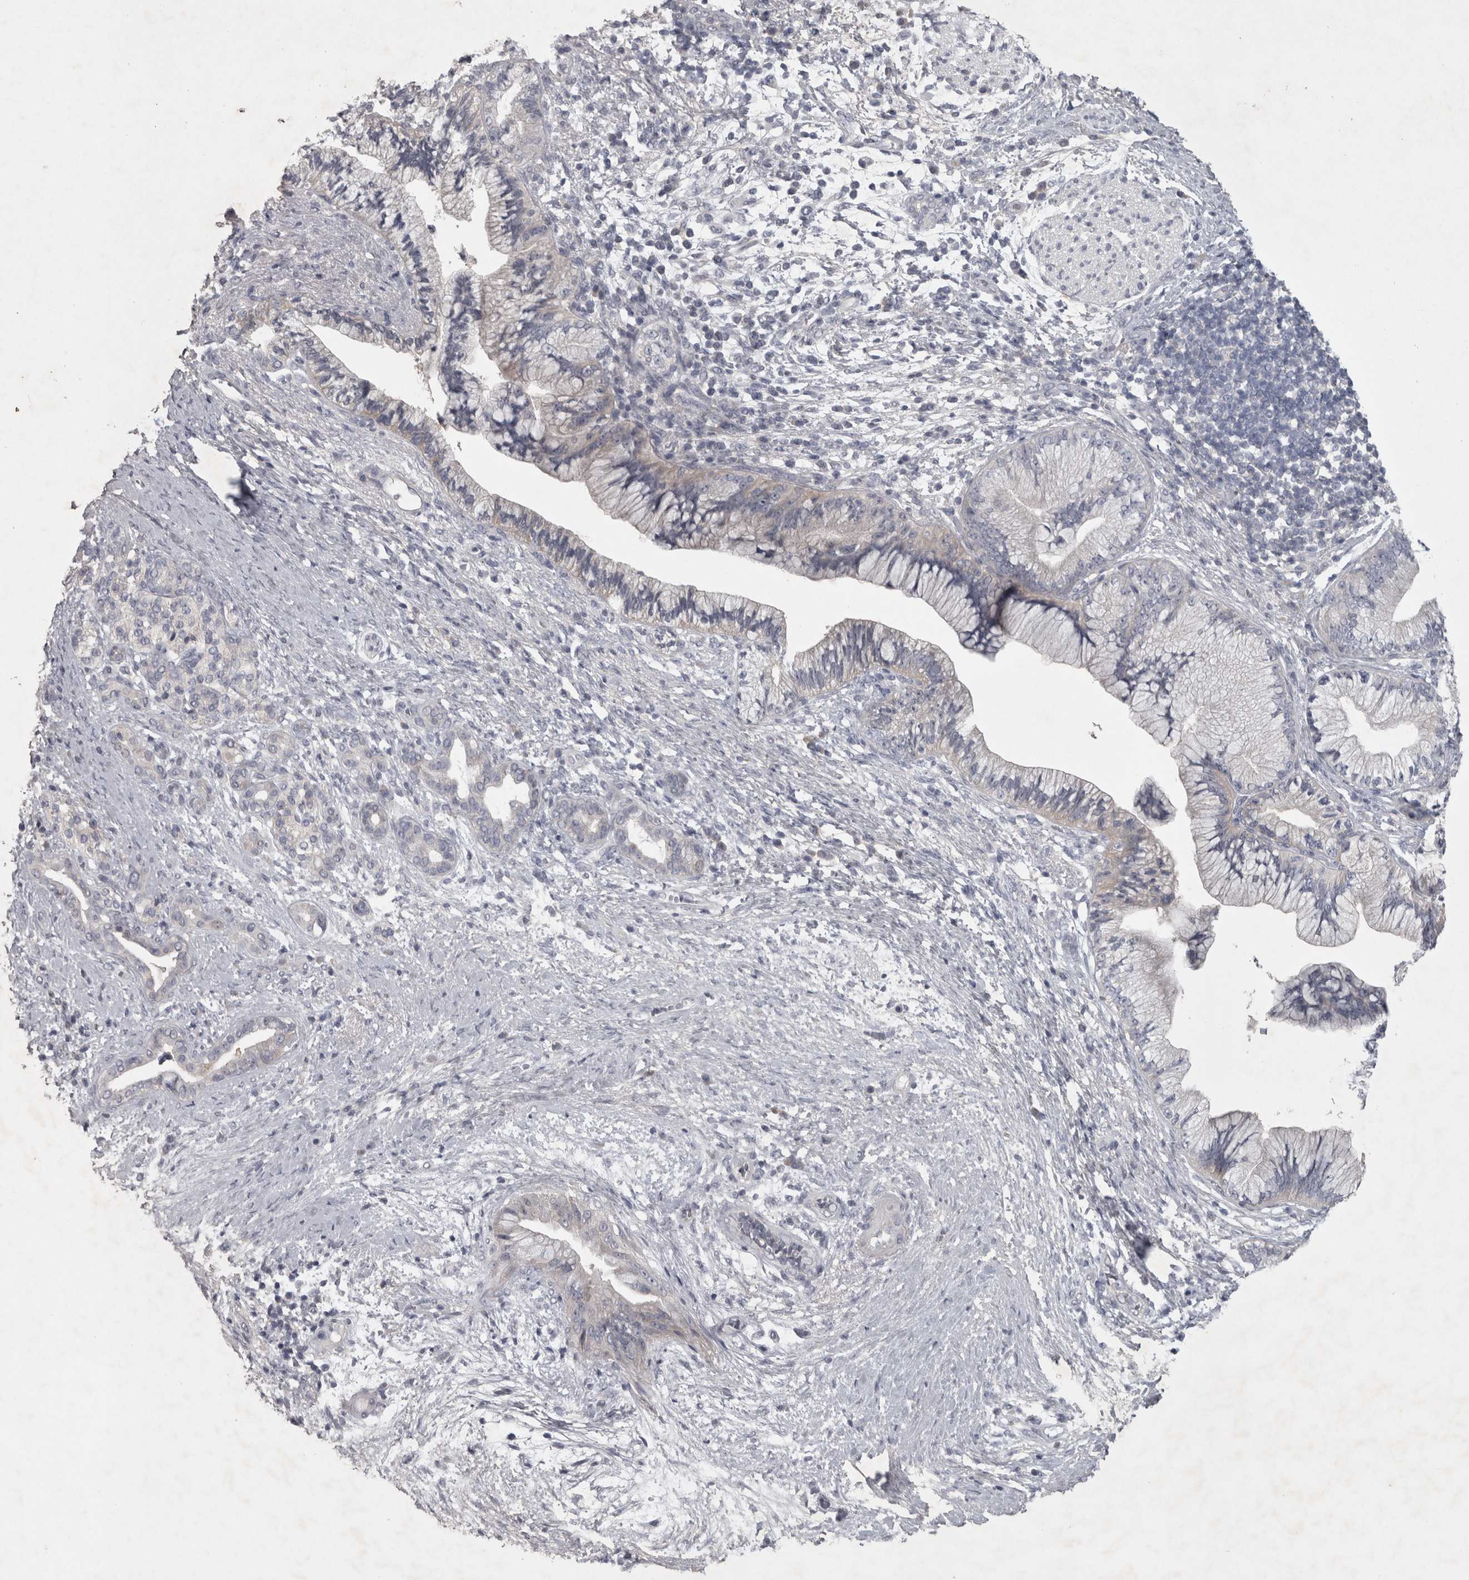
{"staining": {"intensity": "negative", "quantity": "none", "location": "none"}, "tissue": "pancreatic cancer", "cell_type": "Tumor cells", "image_type": "cancer", "snomed": [{"axis": "morphology", "description": "Adenocarcinoma, NOS"}, {"axis": "topography", "description": "Pancreas"}], "caption": "The histopathology image exhibits no staining of tumor cells in pancreatic cancer (adenocarcinoma).", "gene": "ENPP7", "patient": {"sex": "male", "age": 59}}